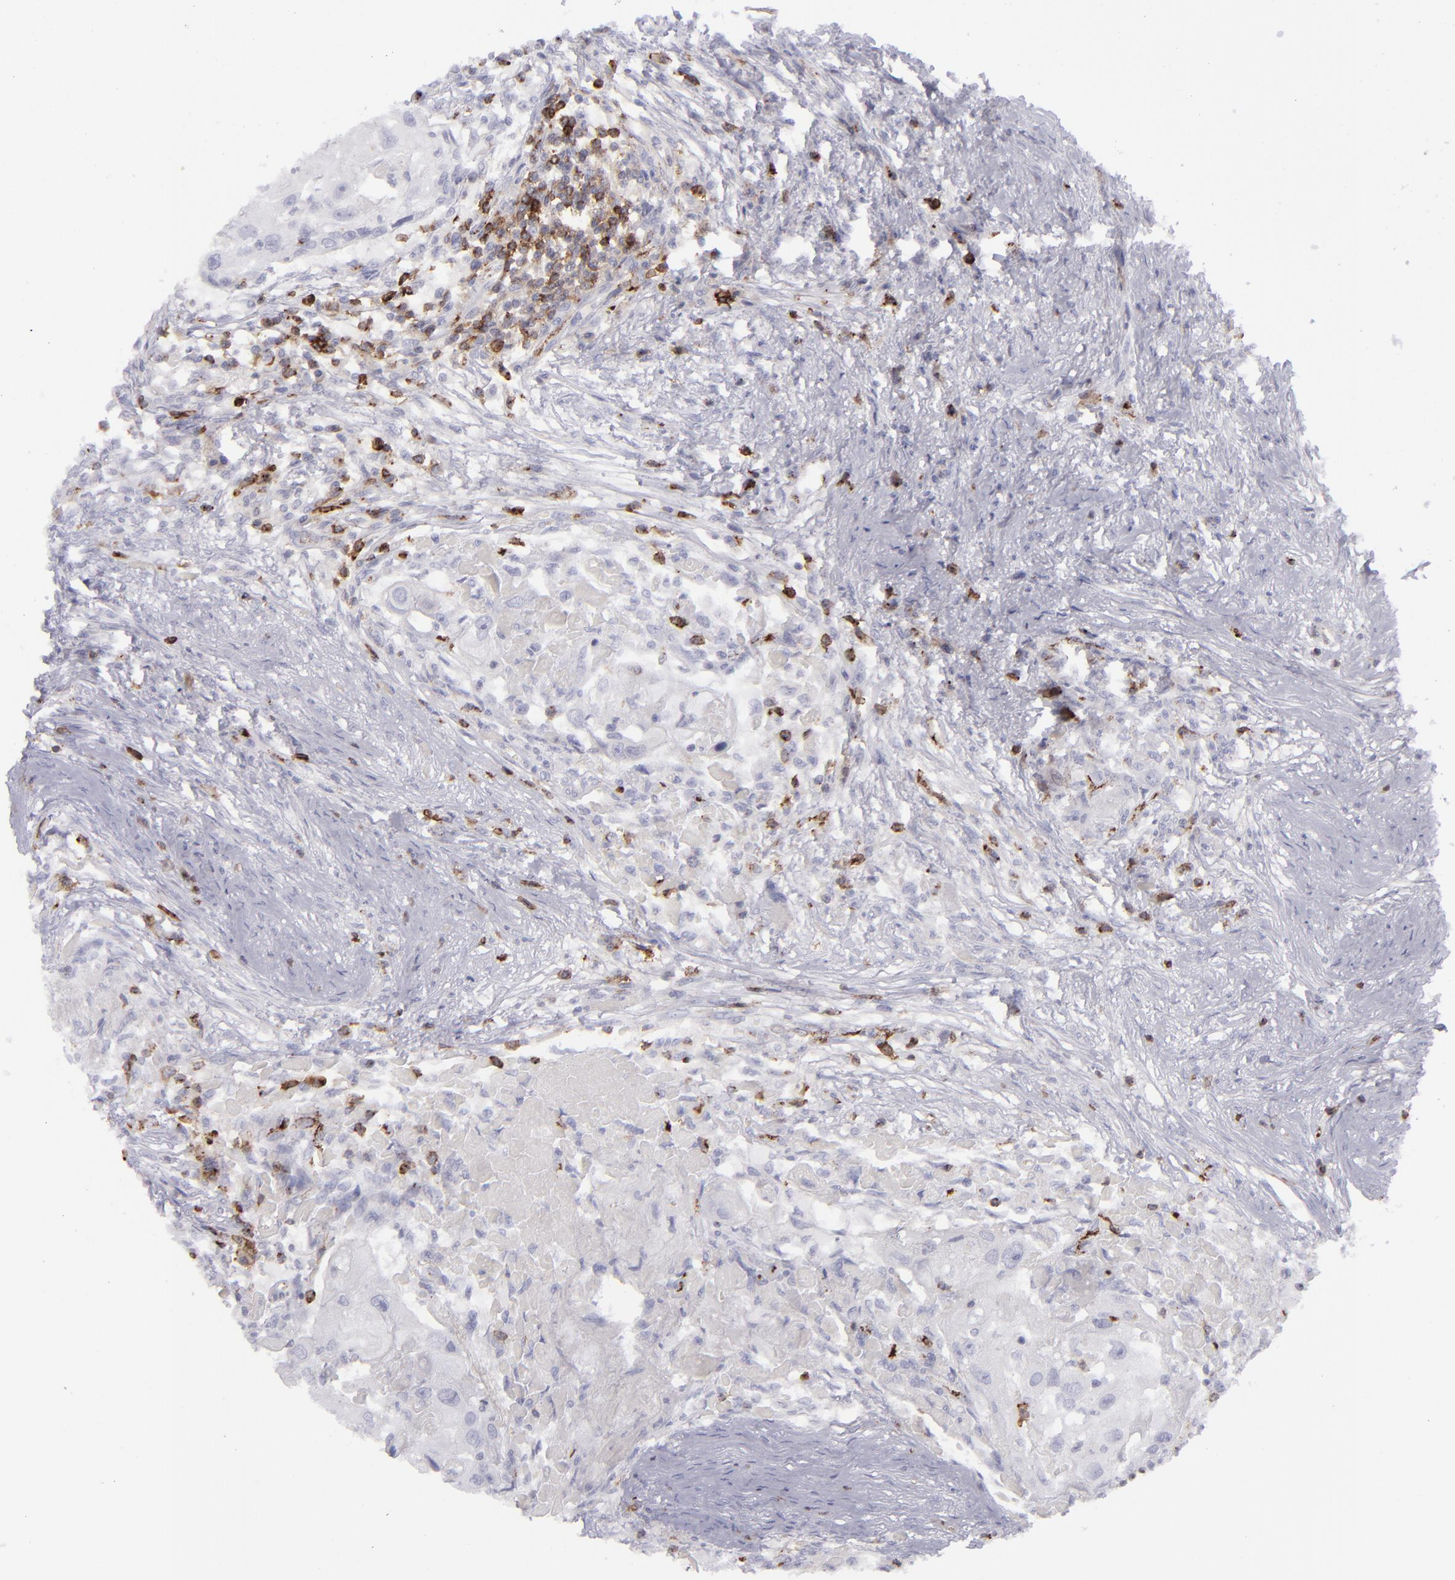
{"staining": {"intensity": "negative", "quantity": "none", "location": "none"}, "tissue": "head and neck cancer", "cell_type": "Tumor cells", "image_type": "cancer", "snomed": [{"axis": "morphology", "description": "Squamous cell carcinoma, NOS"}, {"axis": "topography", "description": "Head-Neck"}], "caption": "This is an immunohistochemistry histopathology image of human head and neck cancer. There is no staining in tumor cells.", "gene": "CD27", "patient": {"sex": "male", "age": 64}}